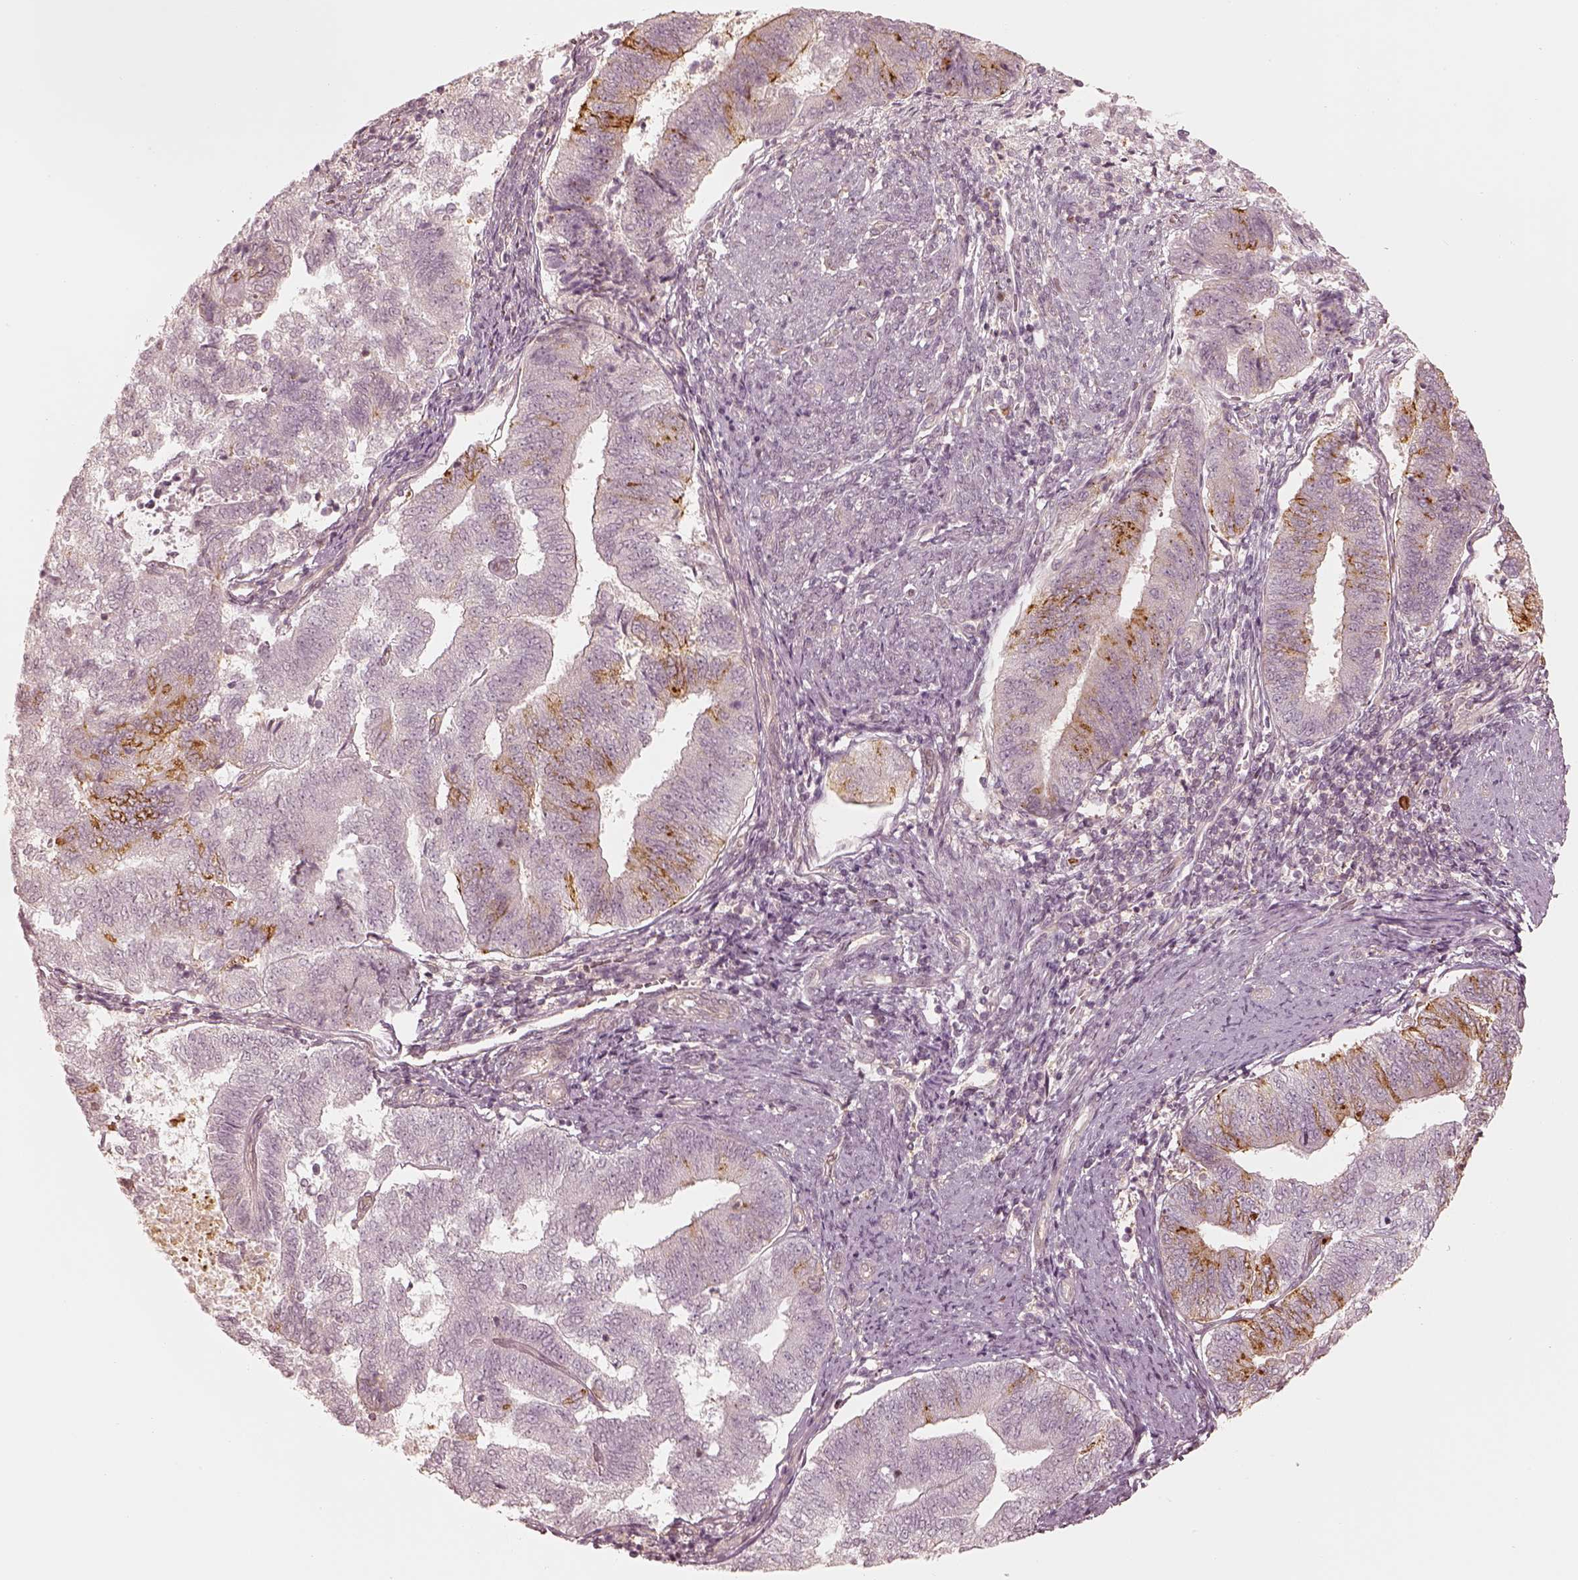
{"staining": {"intensity": "moderate", "quantity": "<25%", "location": "cytoplasmic/membranous"}, "tissue": "endometrial cancer", "cell_type": "Tumor cells", "image_type": "cancer", "snomed": [{"axis": "morphology", "description": "Adenocarcinoma, NOS"}, {"axis": "topography", "description": "Endometrium"}], "caption": "Tumor cells demonstrate low levels of moderate cytoplasmic/membranous staining in approximately <25% of cells in human endometrial adenocarcinoma. Using DAB (brown) and hematoxylin (blue) stains, captured at high magnification using brightfield microscopy.", "gene": "GORASP2", "patient": {"sex": "female", "age": 65}}